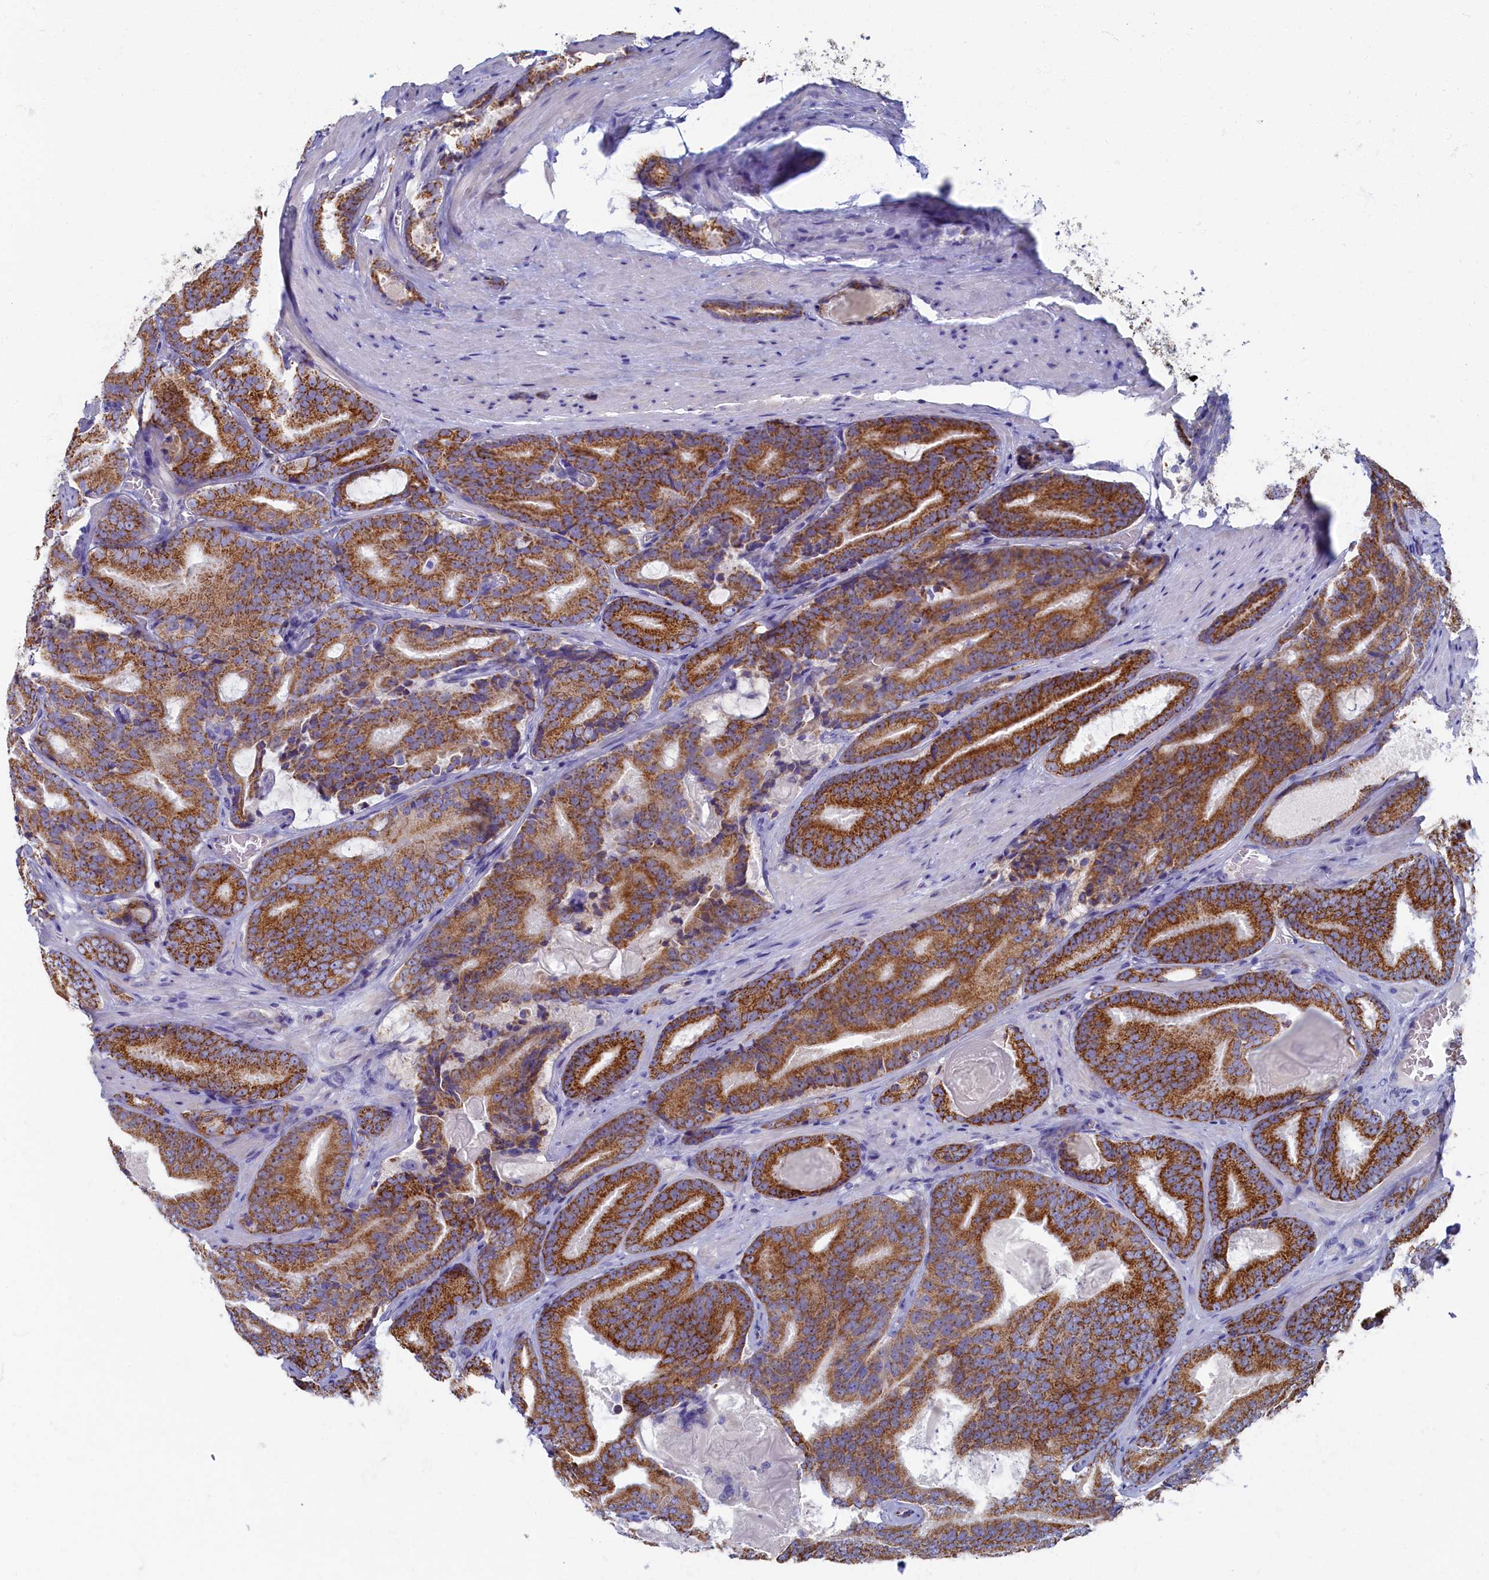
{"staining": {"intensity": "strong", "quantity": ">75%", "location": "cytoplasmic/membranous"}, "tissue": "prostate cancer", "cell_type": "Tumor cells", "image_type": "cancer", "snomed": [{"axis": "morphology", "description": "Adenocarcinoma, High grade"}, {"axis": "topography", "description": "Prostate"}], "caption": "Immunohistochemistry photomicrograph of neoplastic tissue: human adenocarcinoma (high-grade) (prostate) stained using IHC displays high levels of strong protein expression localized specifically in the cytoplasmic/membranous of tumor cells, appearing as a cytoplasmic/membranous brown color.", "gene": "OCIAD2", "patient": {"sex": "male", "age": 66}}